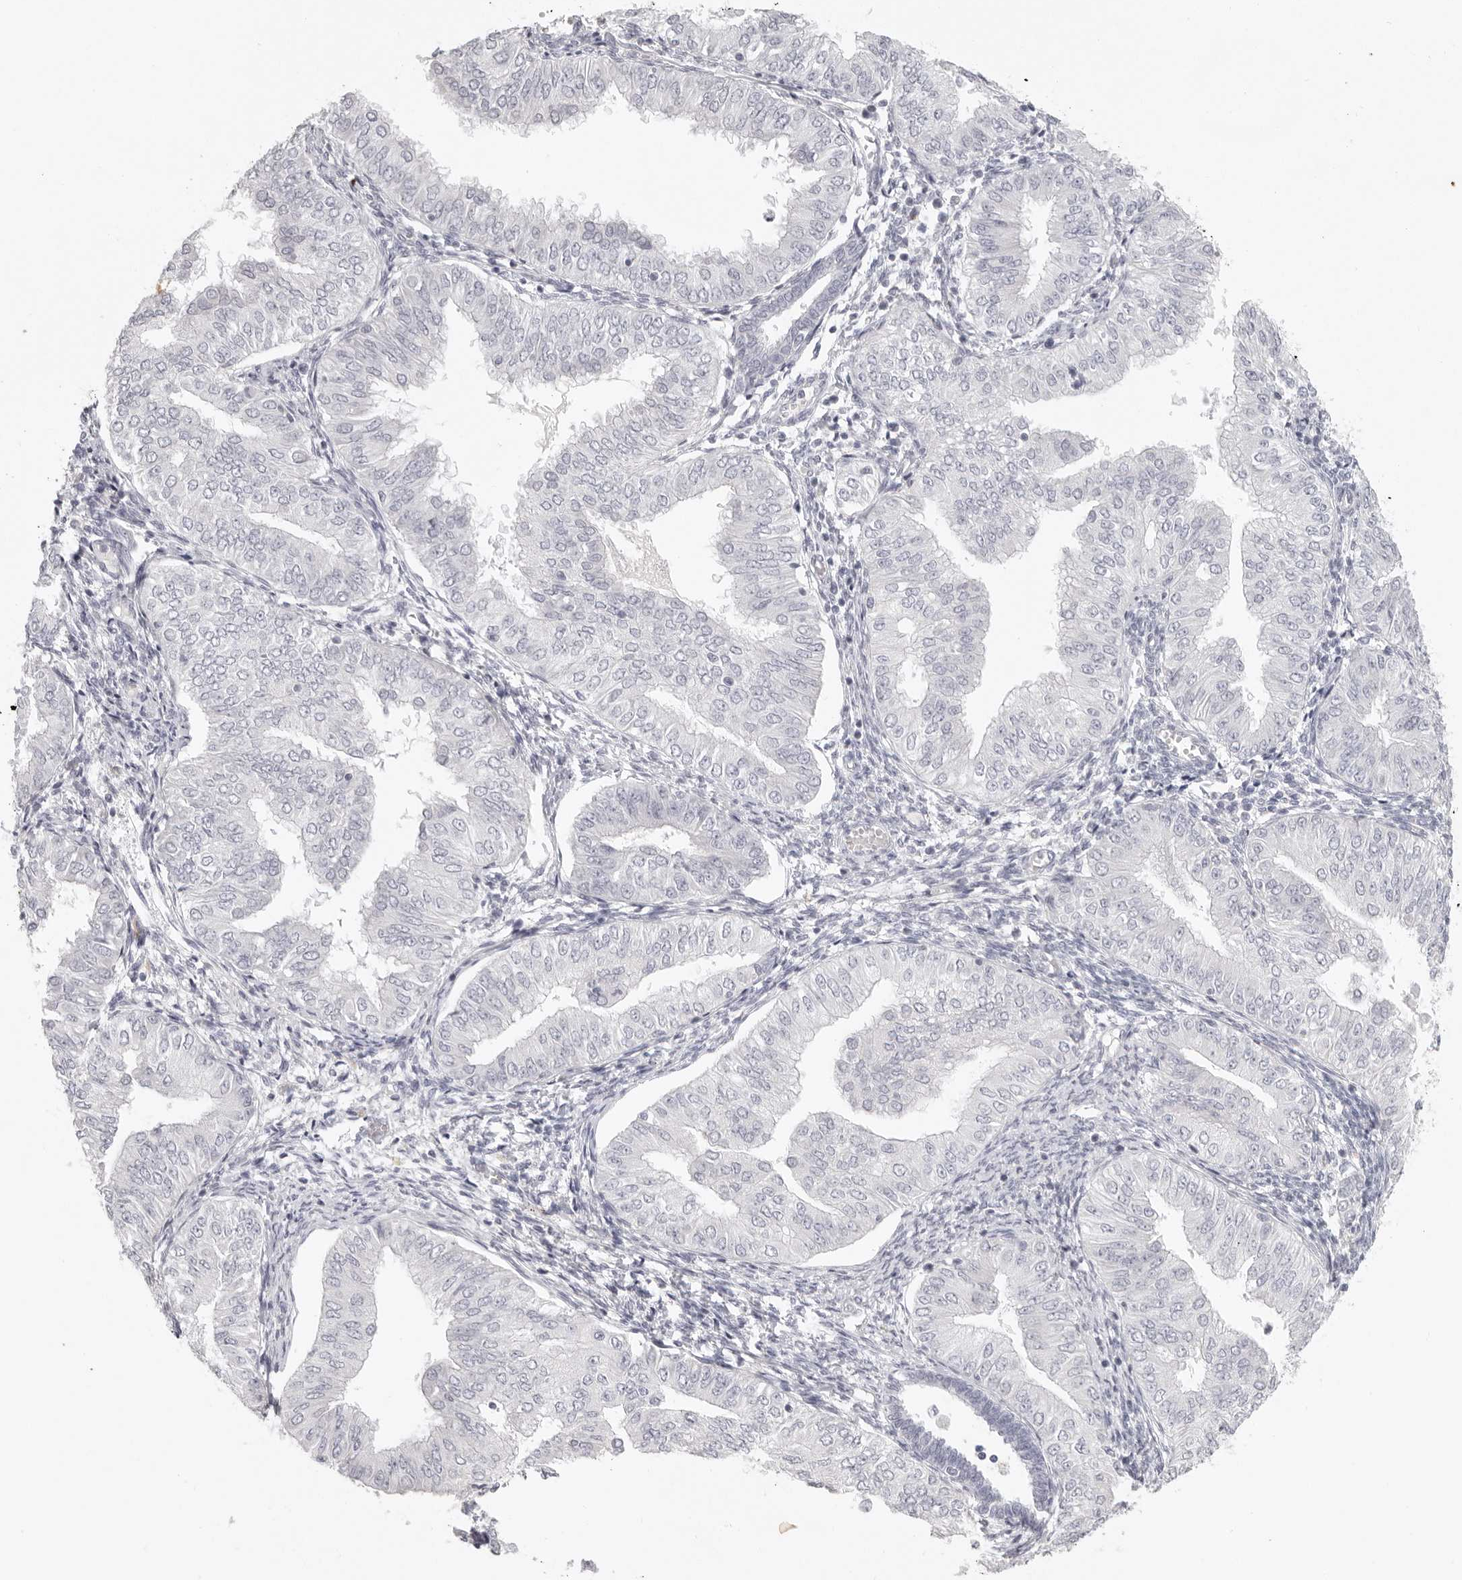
{"staining": {"intensity": "negative", "quantity": "none", "location": "none"}, "tissue": "endometrial cancer", "cell_type": "Tumor cells", "image_type": "cancer", "snomed": [{"axis": "morphology", "description": "Normal tissue, NOS"}, {"axis": "morphology", "description": "Adenocarcinoma, NOS"}, {"axis": "topography", "description": "Endometrium"}], "caption": "DAB (3,3'-diaminobenzidine) immunohistochemical staining of human endometrial adenocarcinoma reveals no significant positivity in tumor cells.", "gene": "RXFP1", "patient": {"sex": "female", "age": 53}}